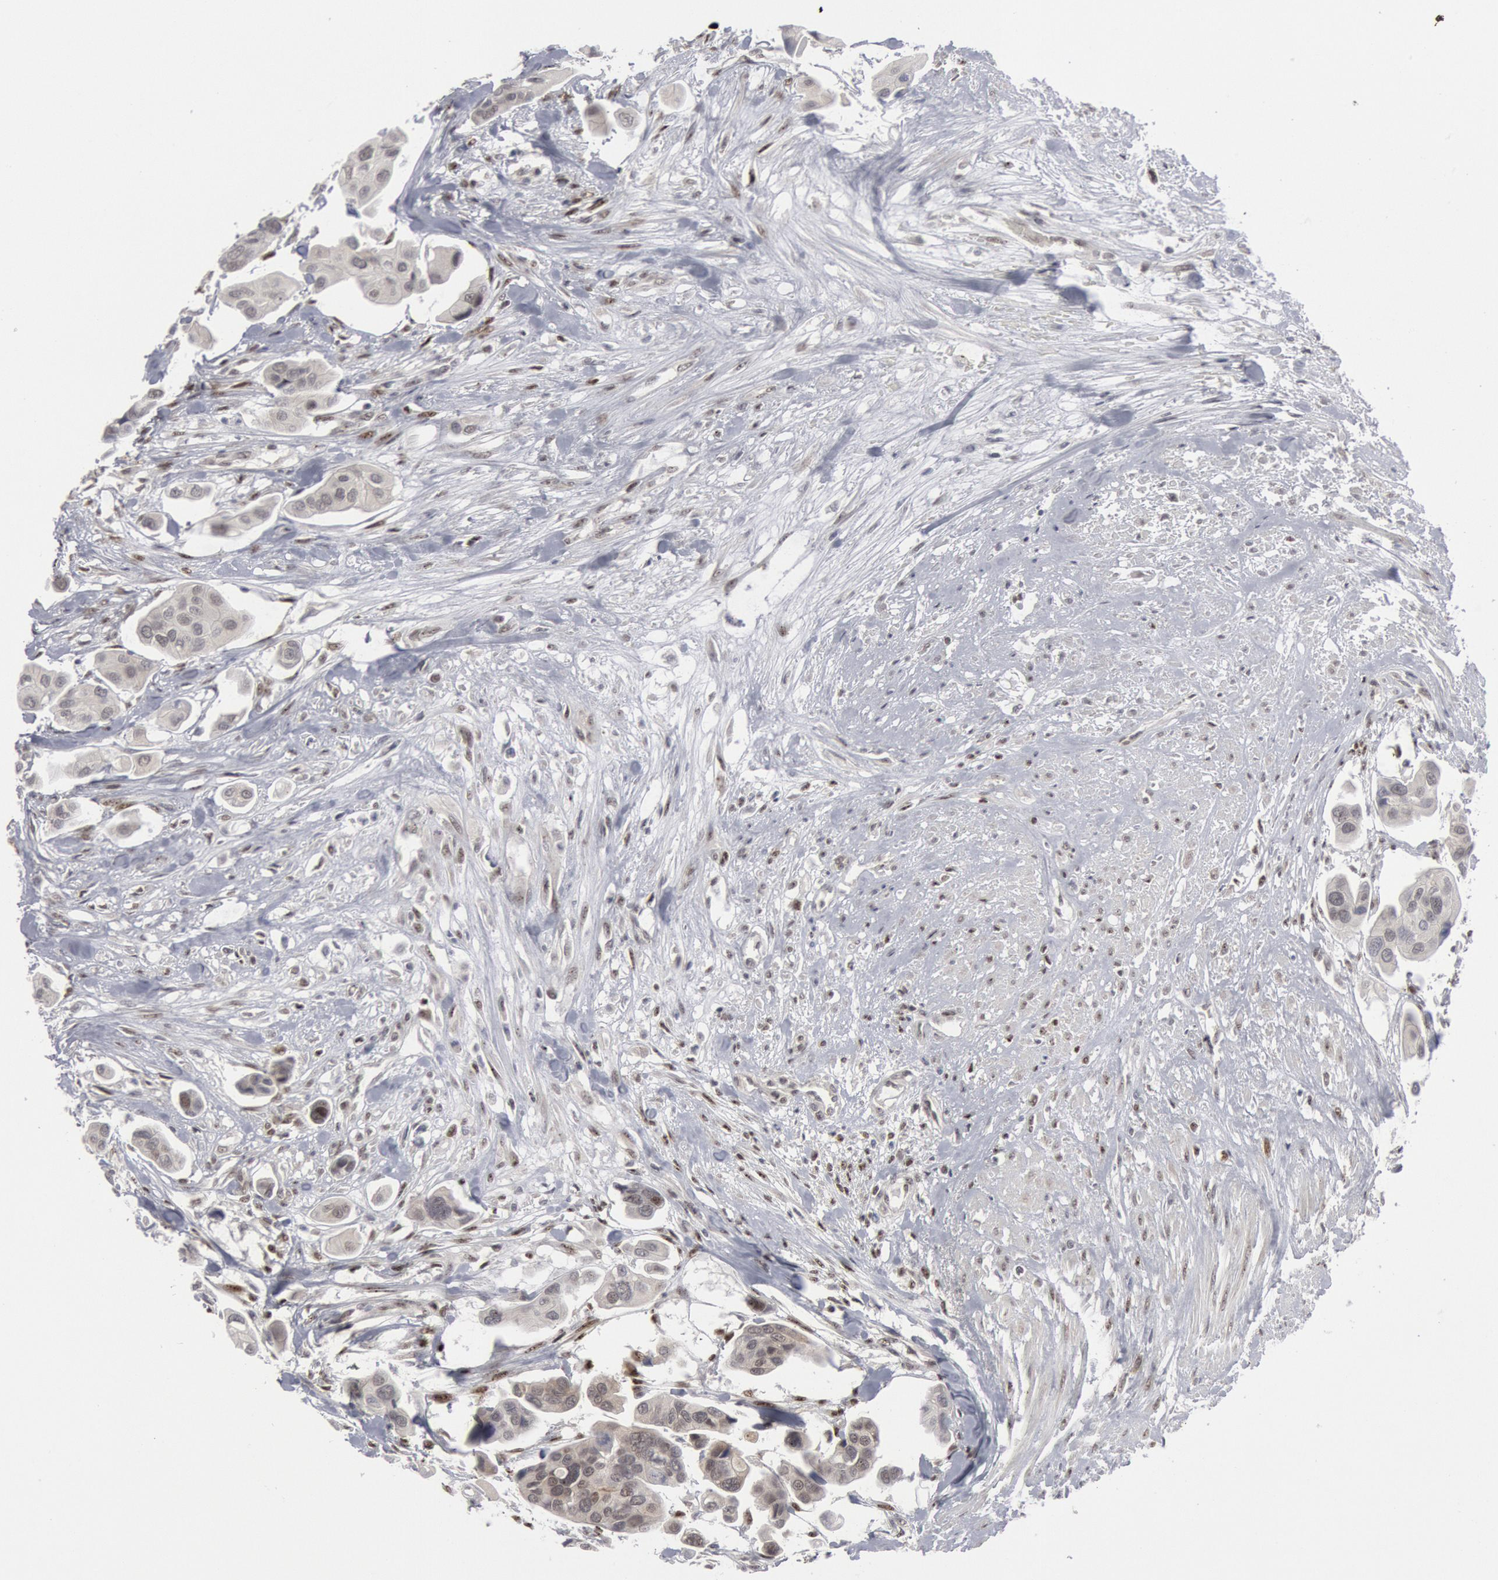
{"staining": {"intensity": "weak", "quantity": "<25%", "location": "nuclear"}, "tissue": "urothelial cancer", "cell_type": "Tumor cells", "image_type": "cancer", "snomed": [{"axis": "morphology", "description": "Adenocarcinoma, NOS"}, {"axis": "topography", "description": "Urinary bladder"}], "caption": "The image exhibits no staining of tumor cells in urothelial cancer.", "gene": "FOXO1", "patient": {"sex": "male", "age": 61}}